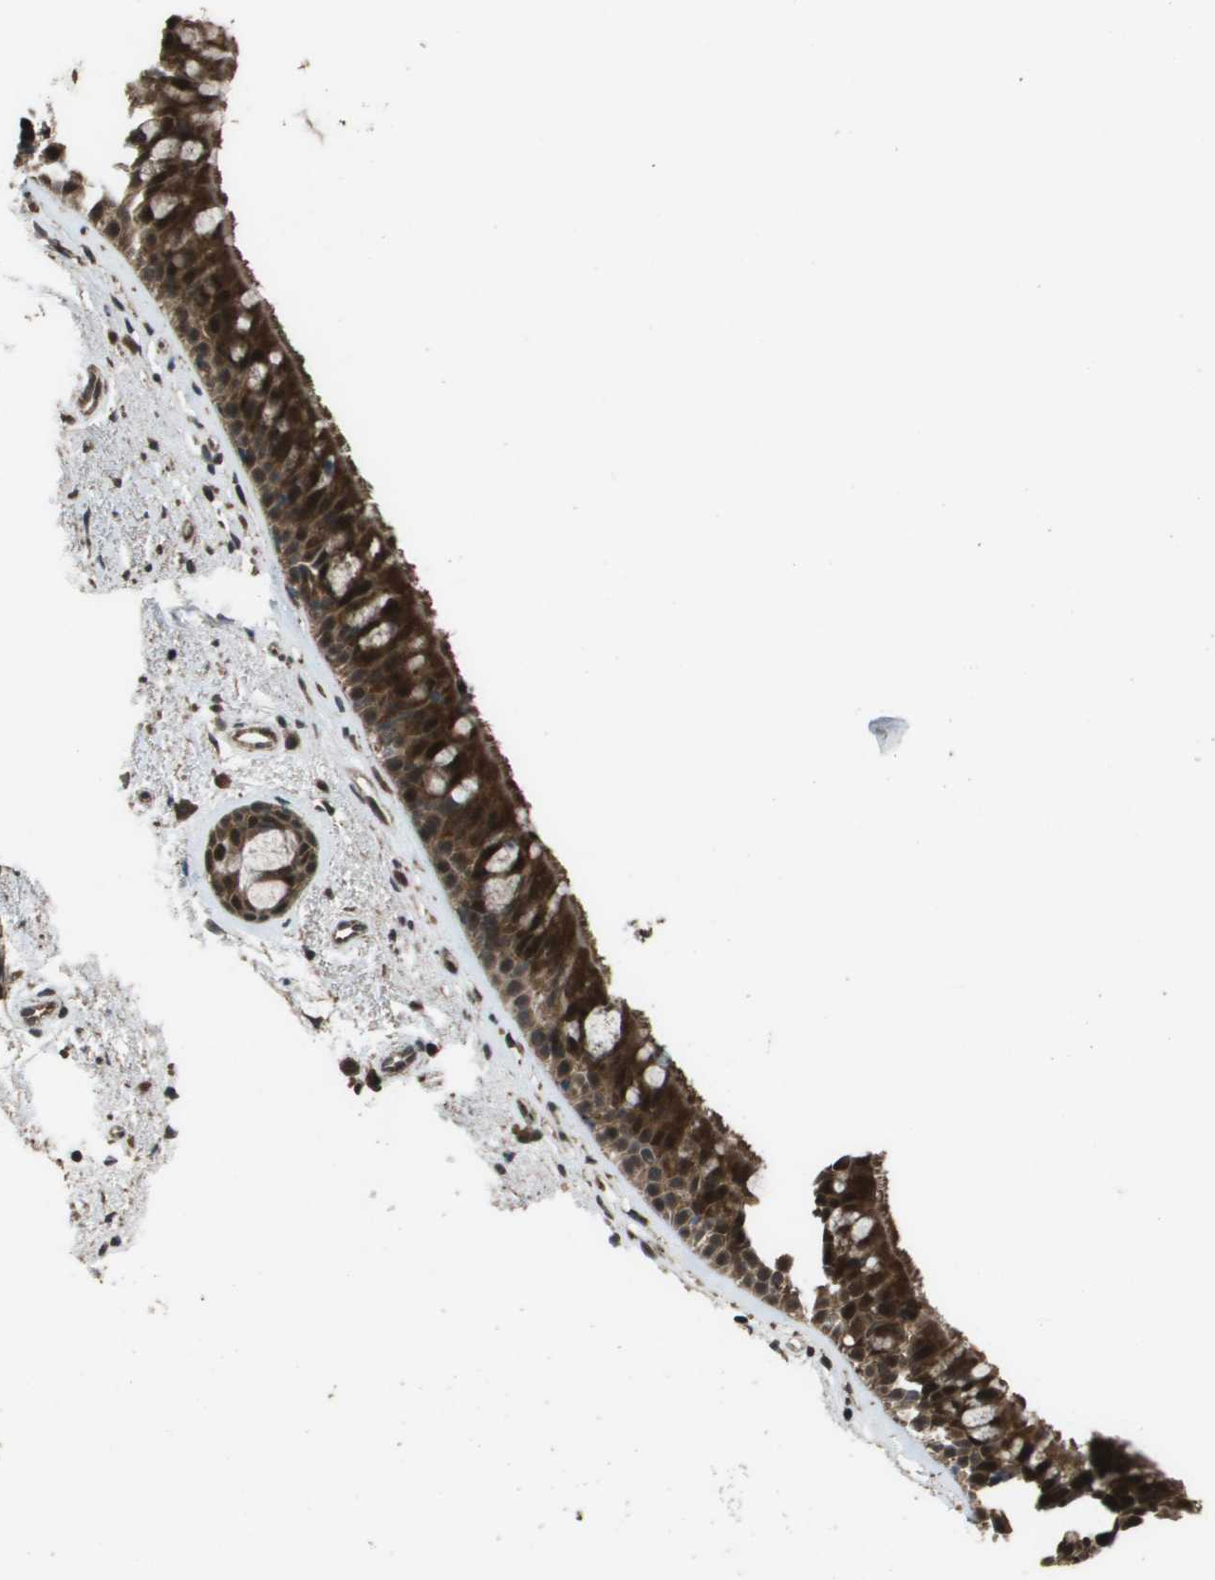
{"staining": {"intensity": "strong", "quantity": ">75%", "location": "cytoplasmic/membranous,nuclear"}, "tissue": "bronchus", "cell_type": "Respiratory epithelial cells", "image_type": "normal", "snomed": [{"axis": "morphology", "description": "Normal tissue, NOS"}, {"axis": "topography", "description": "Bronchus"}], "caption": "Benign bronchus exhibits strong cytoplasmic/membranous,nuclear staining in approximately >75% of respiratory epithelial cells, visualized by immunohistochemistry. (DAB IHC with brightfield microscopy, high magnification).", "gene": "FIG4", "patient": {"sex": "female", "age": 54}}